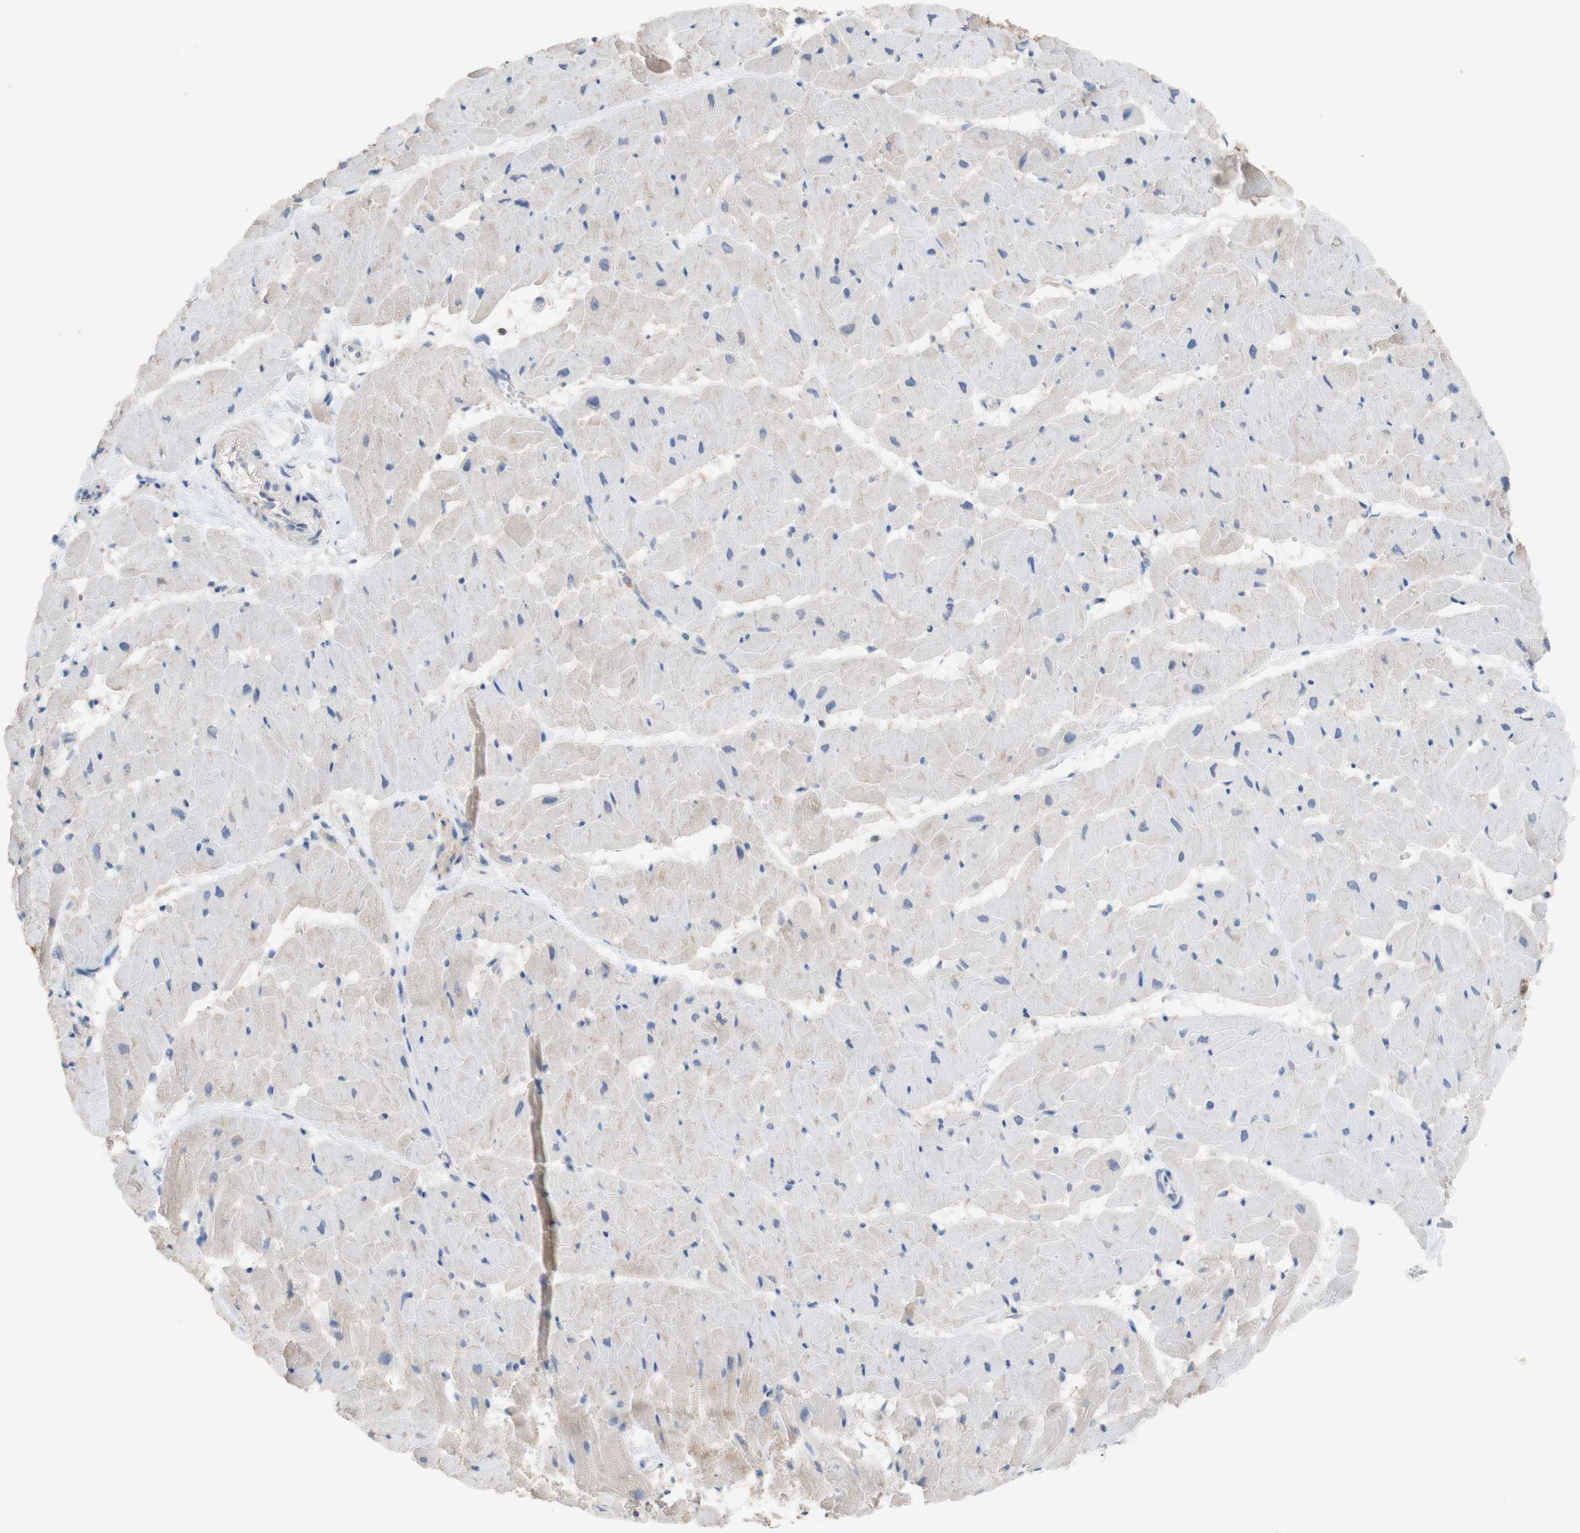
{"staining": {"intensity": "weak", "quantity": ">75%", "location": "cytoplasmic/membranous"}, "tissue": "heart muscle", "cell_type": "Cardiomyocytes", "image_type": "normal", "snomed": [{"axis": "morphology", "description": "Normal tissue, NOS"}, {"axis": "topography", "description": "Heart"}], "caption": "Heart muscle stained for a protein shows weak cytoplasmic/membranous positivity in cardiomyocytes. (Stains: DAB (3,3'-diaminobenzidine) in brown, nuclei in blue, Microscopy: brightfield microscopy at high magnification).", "gene": "PACSIN1", "patient": {"sex": "female", "age": 19}}